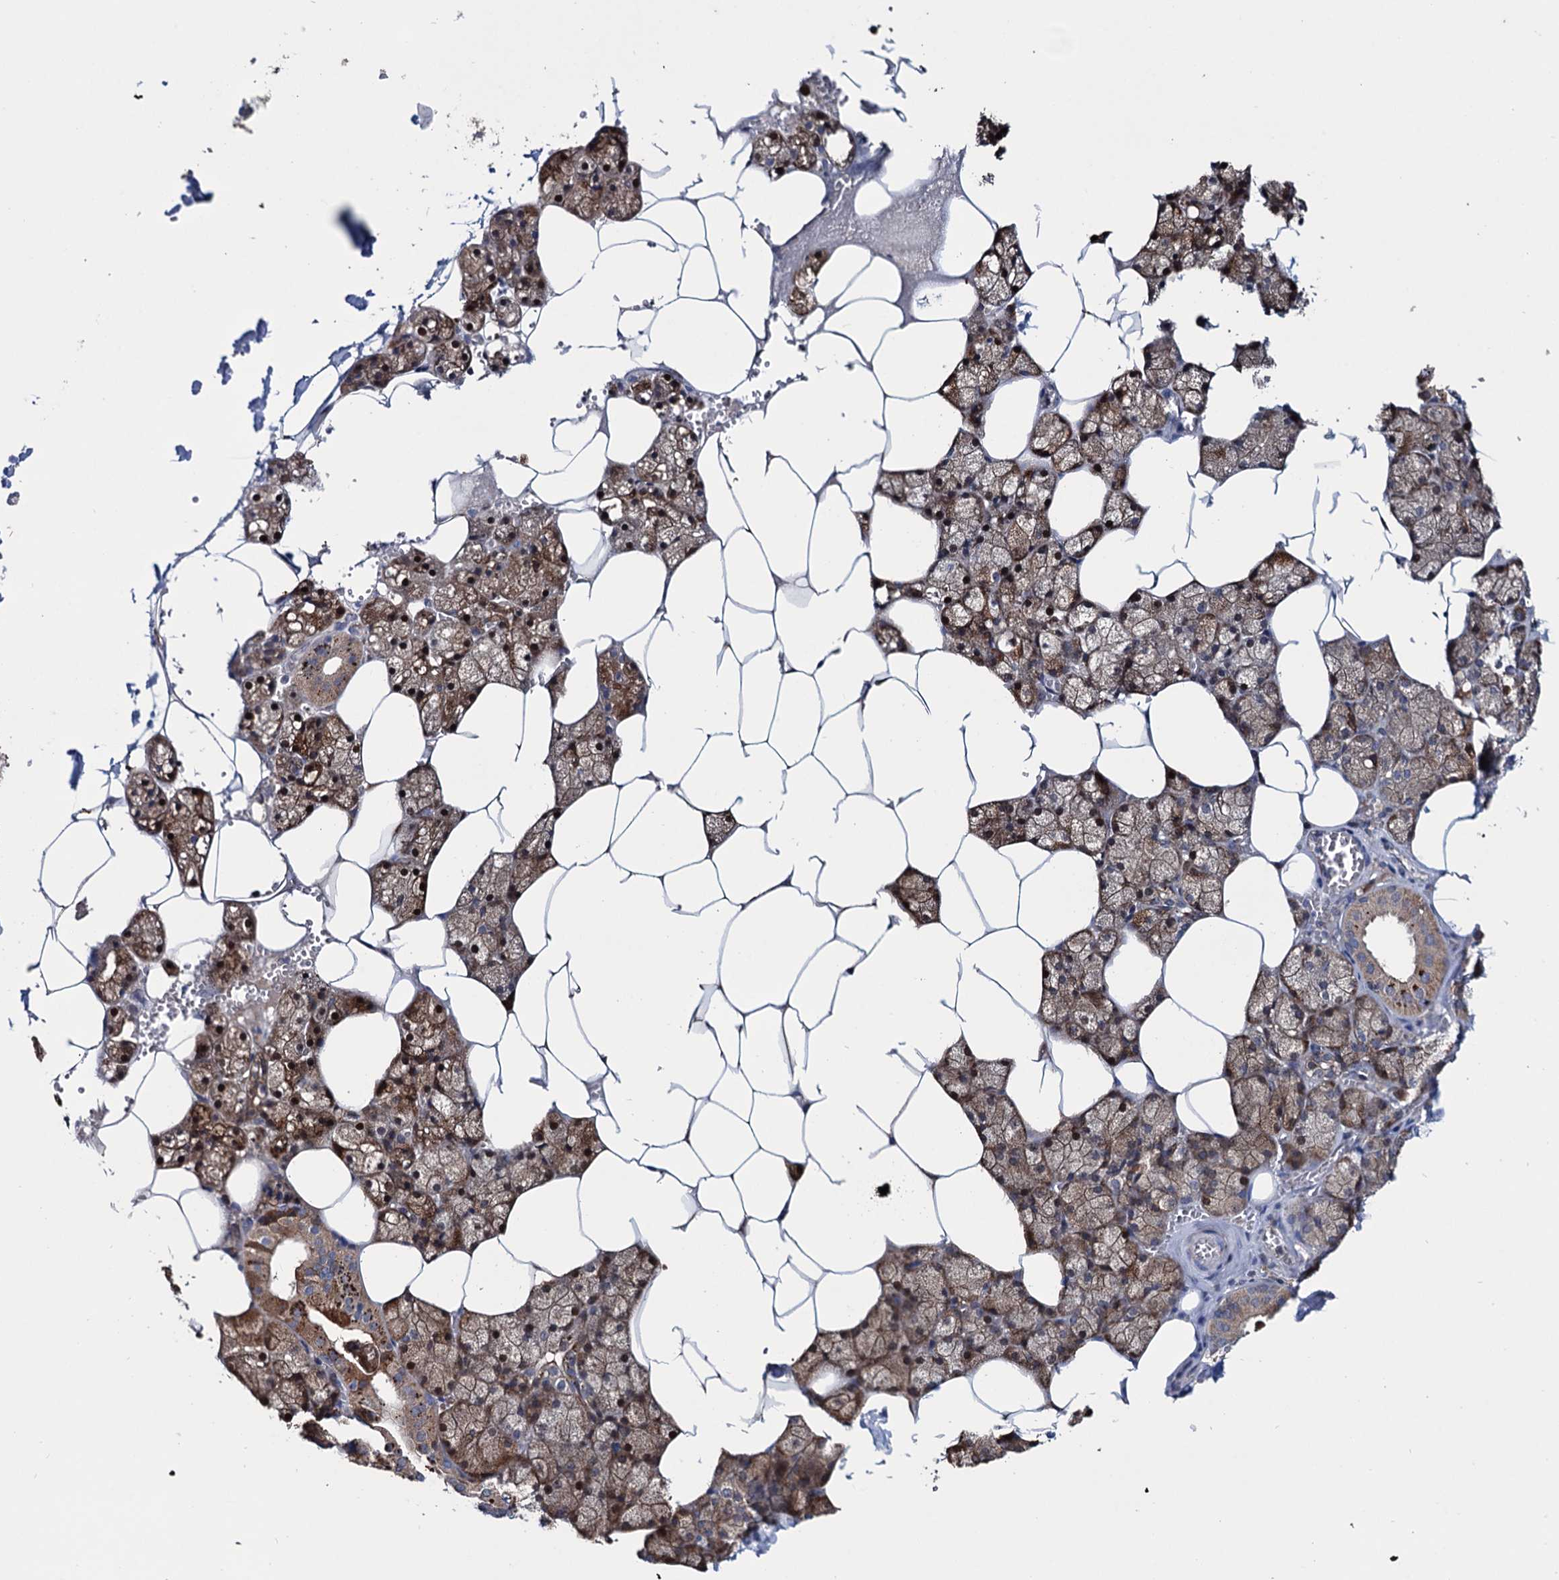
{"staining": {"intensity": "moderate", "quantity": "25%-75%", "location": "cytoplasmic/membranous,nuclear"}, "tissue": "salivary gland", "cell_type": "Glandular cells", "image_type": "normal", "snomed": [{"axis": "morphology", "description": "Normal tissue, NOS"}, {"axis": "topography", "description": "Salivary gland"}], "caption": "Salivary gland stained for a protein (brown) exhibits moderate cytoplasmic/membranous,nuclear positive staining in about 25%-75% of glandular cells.", "gene": "EYA4", "patient": {"sex": "male", "age": 62}}